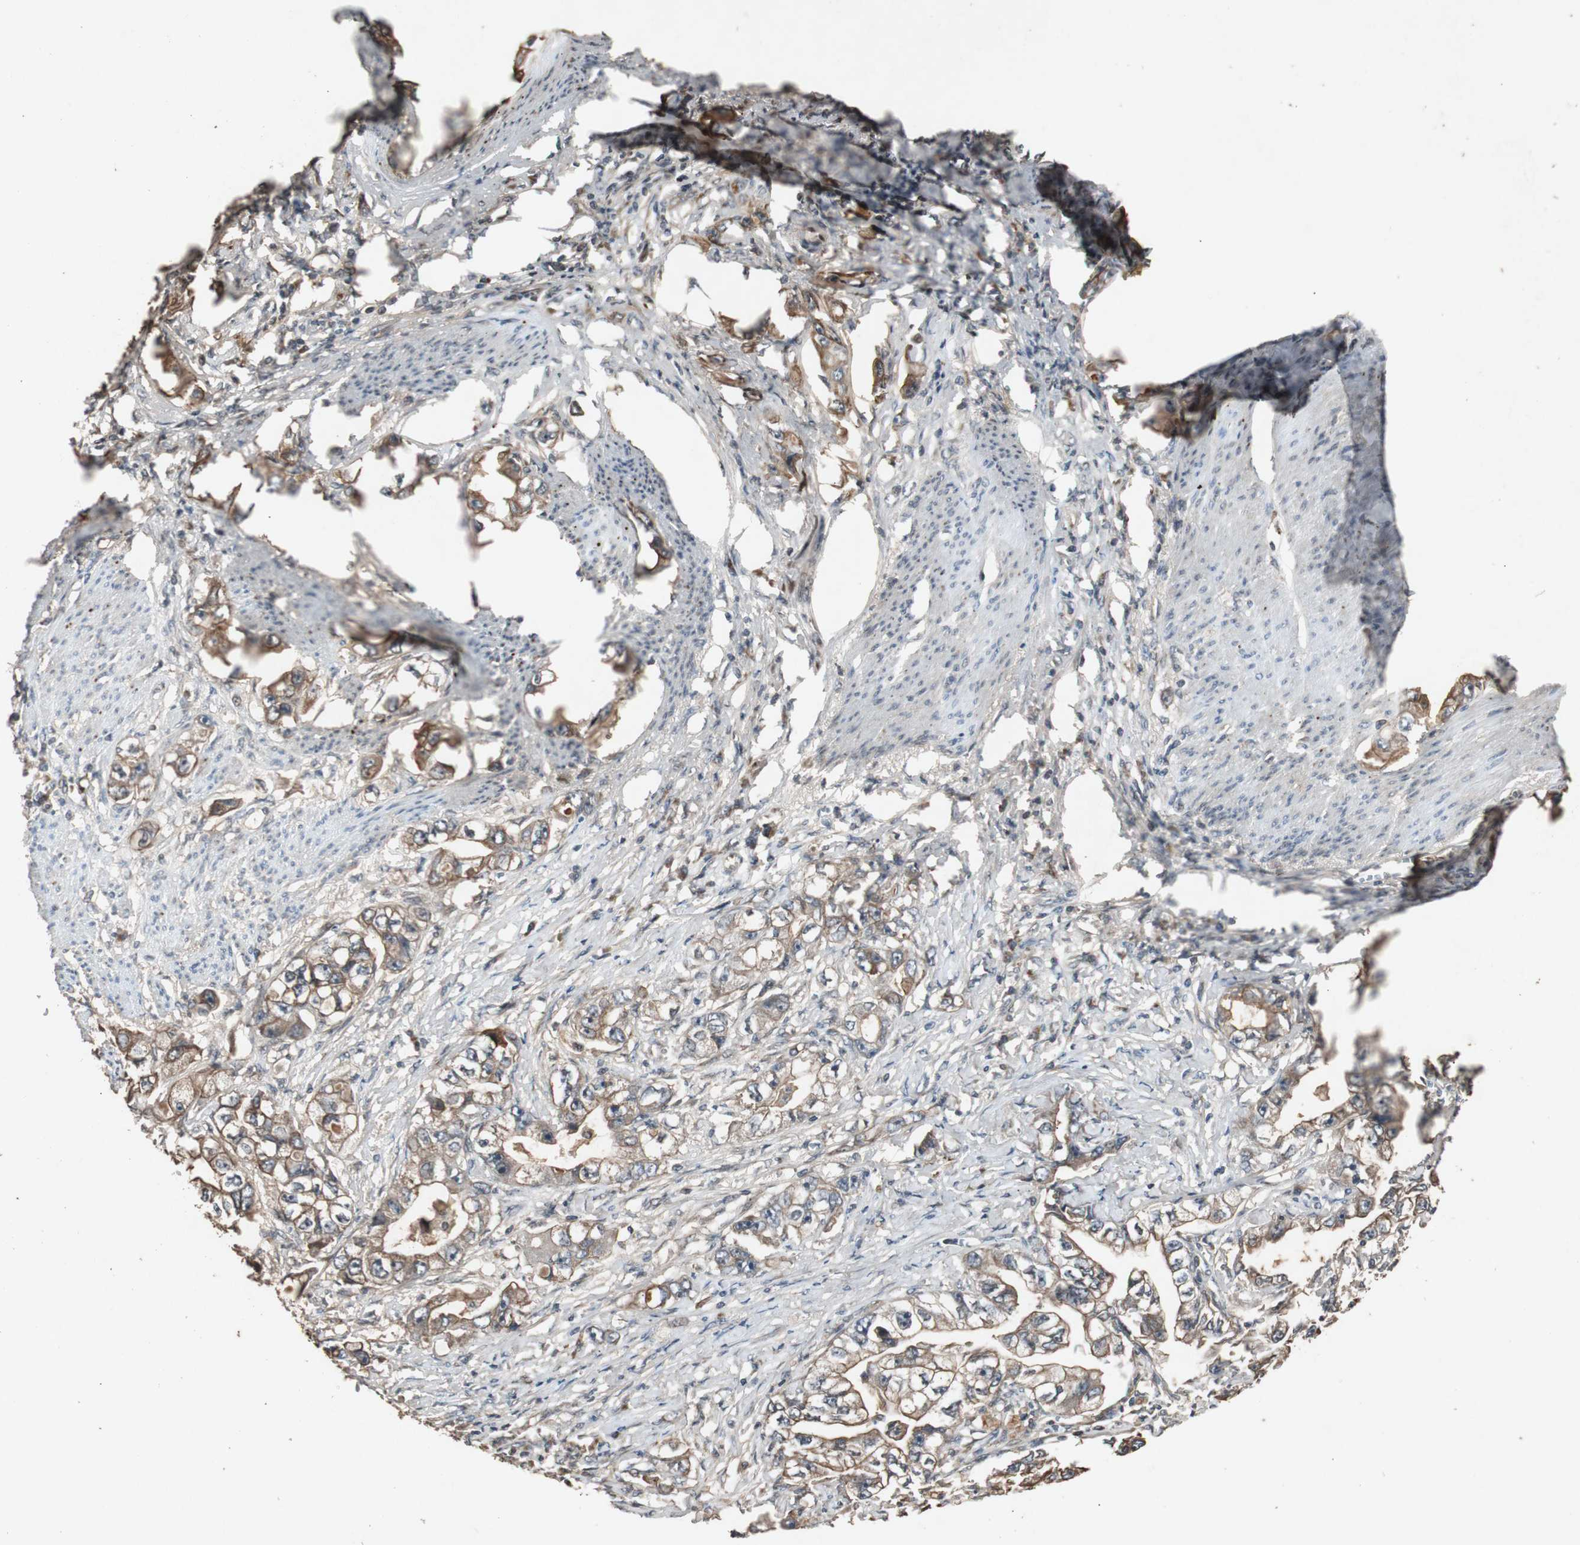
{"staining": {"intensity": "moderate", "quantity": ">75%", "location": "cytoplasmic/membranous"}, "tissue": "stomach cancer", "cell_type": "Tumor cells", "image_type": "cancer", "snomed": [{"axis": "morphology", "description": "Adenocarcinoma, NOS"}, {"axis": "topography", "description": "Stomach, lower"}], "caption": "Human stomach adenocarcinoma stained with a protein marker displays moderate staining in tumor cells.", "gene": "SLIT2", "patient": {"sex": "female", "age": 93}}